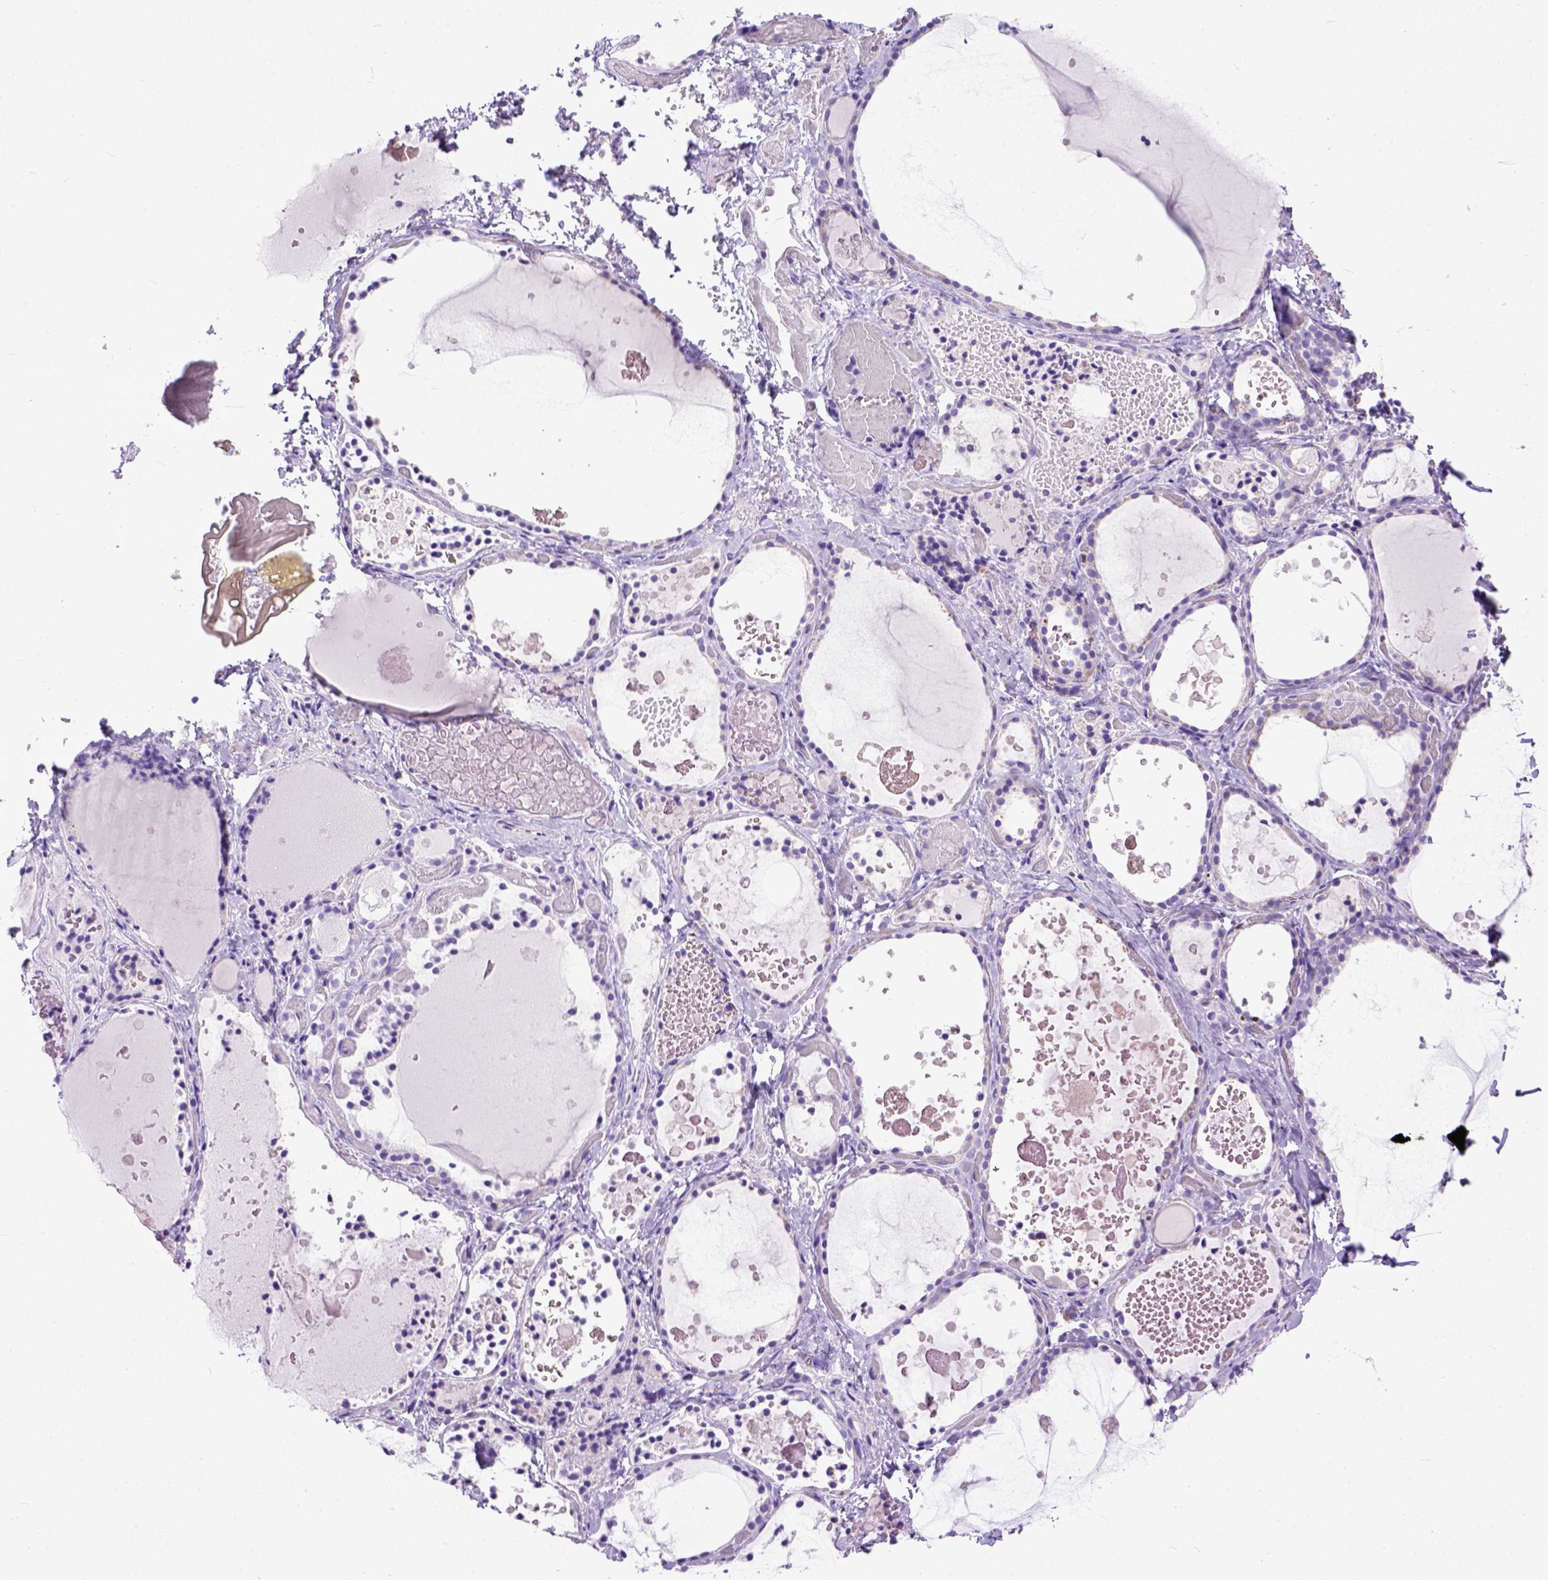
{"staining": {"intensity": "moderate", "quantity": "<25%", "location": "cytoplasmic/membranous"}, "tissue": "thyroid gland", "cell_type": "Glandular cells", "image_type": "normal", "snomed": [{"axis": "morphology", "description": "Normal tissue, NOS"}, {"axis": "topography", "description": "Thyroid gland"}], "caption": "This is a histology image of immunohistochemistry (IHC) staining of benign thyroid gland, which shows moderate staining in the cytoplasmic/membranous of glandular cells.", "gene": "CRB1", "patient": {"sex": "female", "age": 56}}